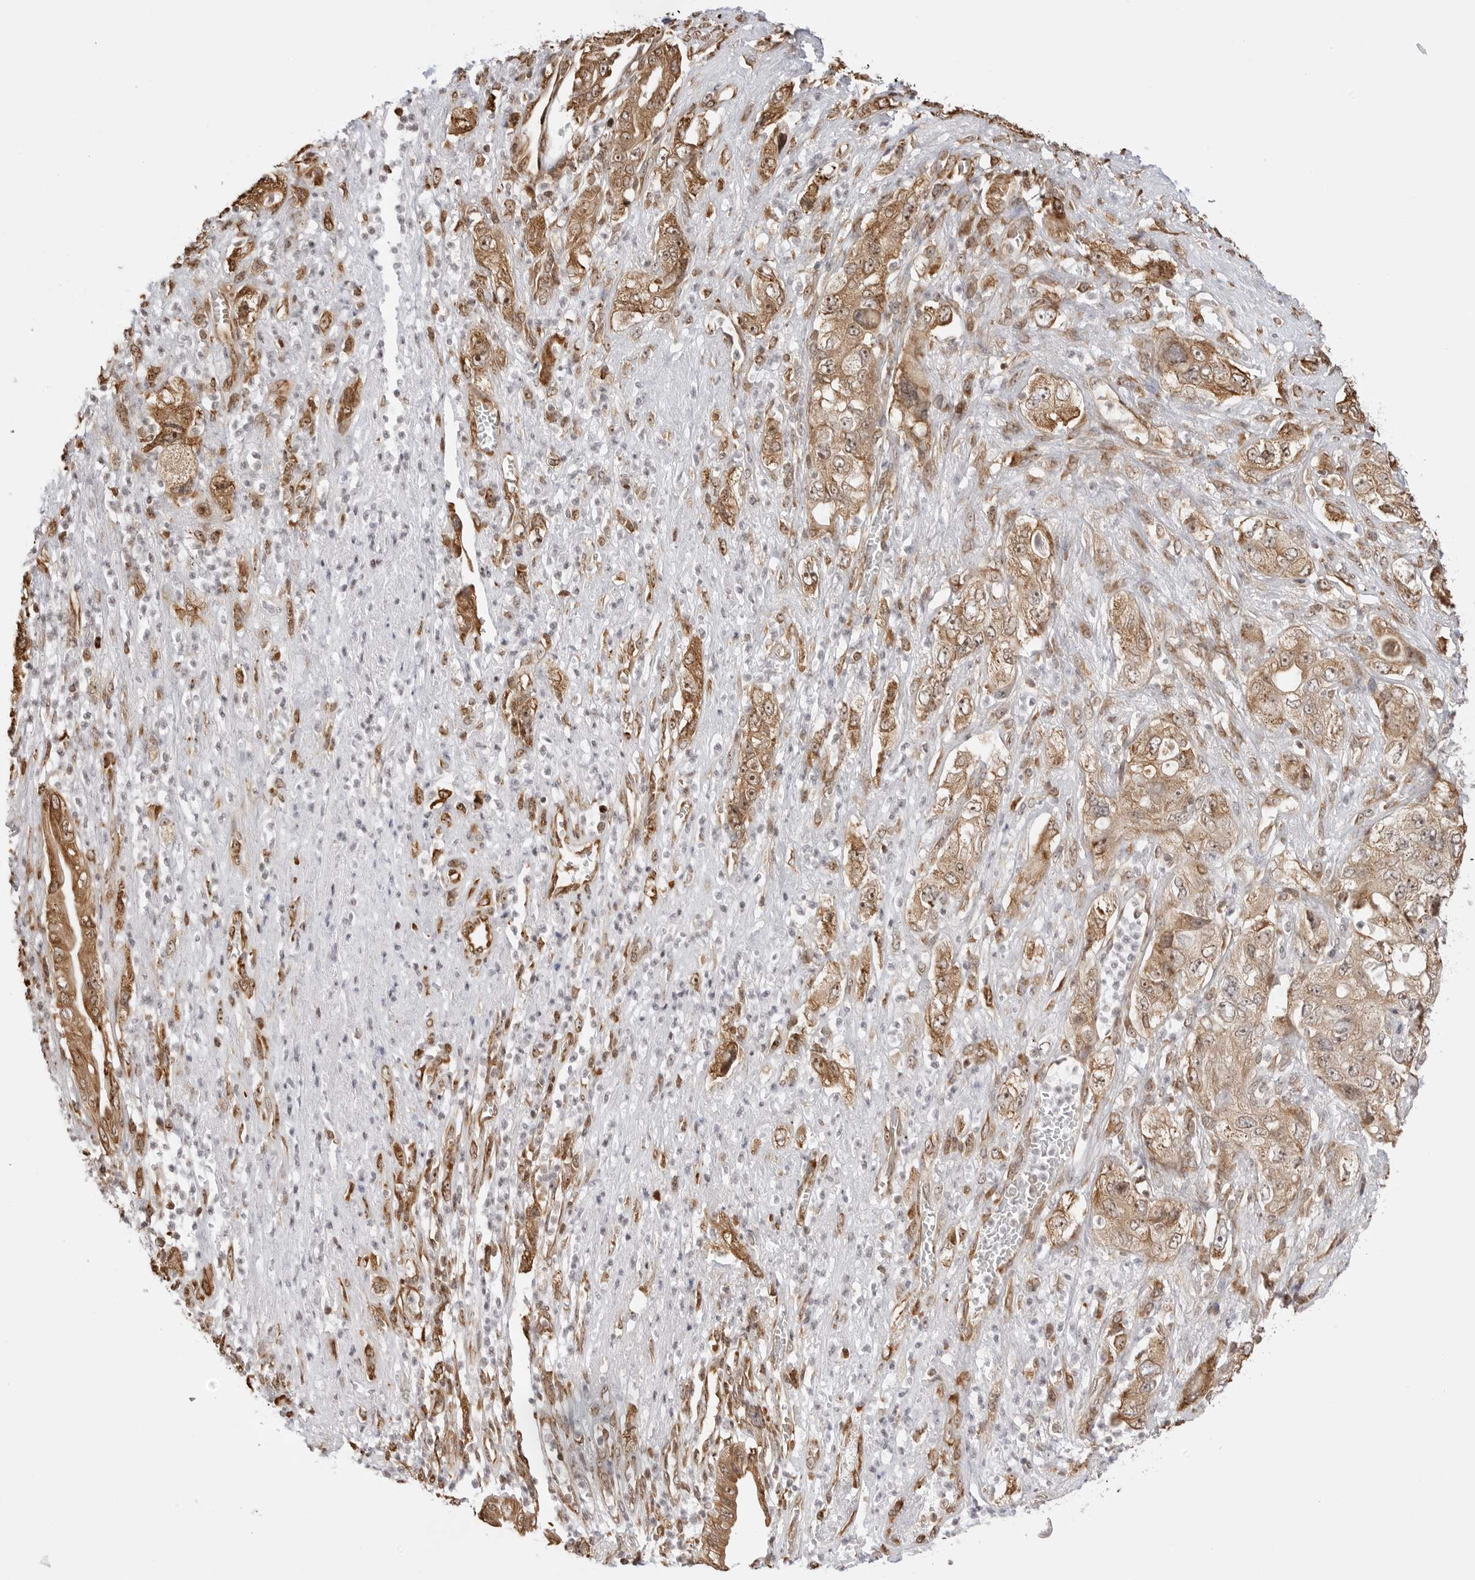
{"staining": {"intensity": "moderate", "quantity": ">75%", "location": "cytoplasmic/membranous,nuclear"}, "tissue": "pancreatic cancer", "cell_type": "Tumor cells", "image_type": "cancer", "snomed": [{"axis": "morphology", "description": "Adenocarcinoma, NOS"}, {"axis": "topography", "description": "Pancreas"}], "caption": "This is an image of immunohistochemistry (IHC) staining of adenocarcinoma (pancreatic), which shows moderate positivity in the cytoplasmic/membranous and nuclear of tumor cells.", "gene": "FKBP14", "patient": {"sex": "female", "age": 73}}